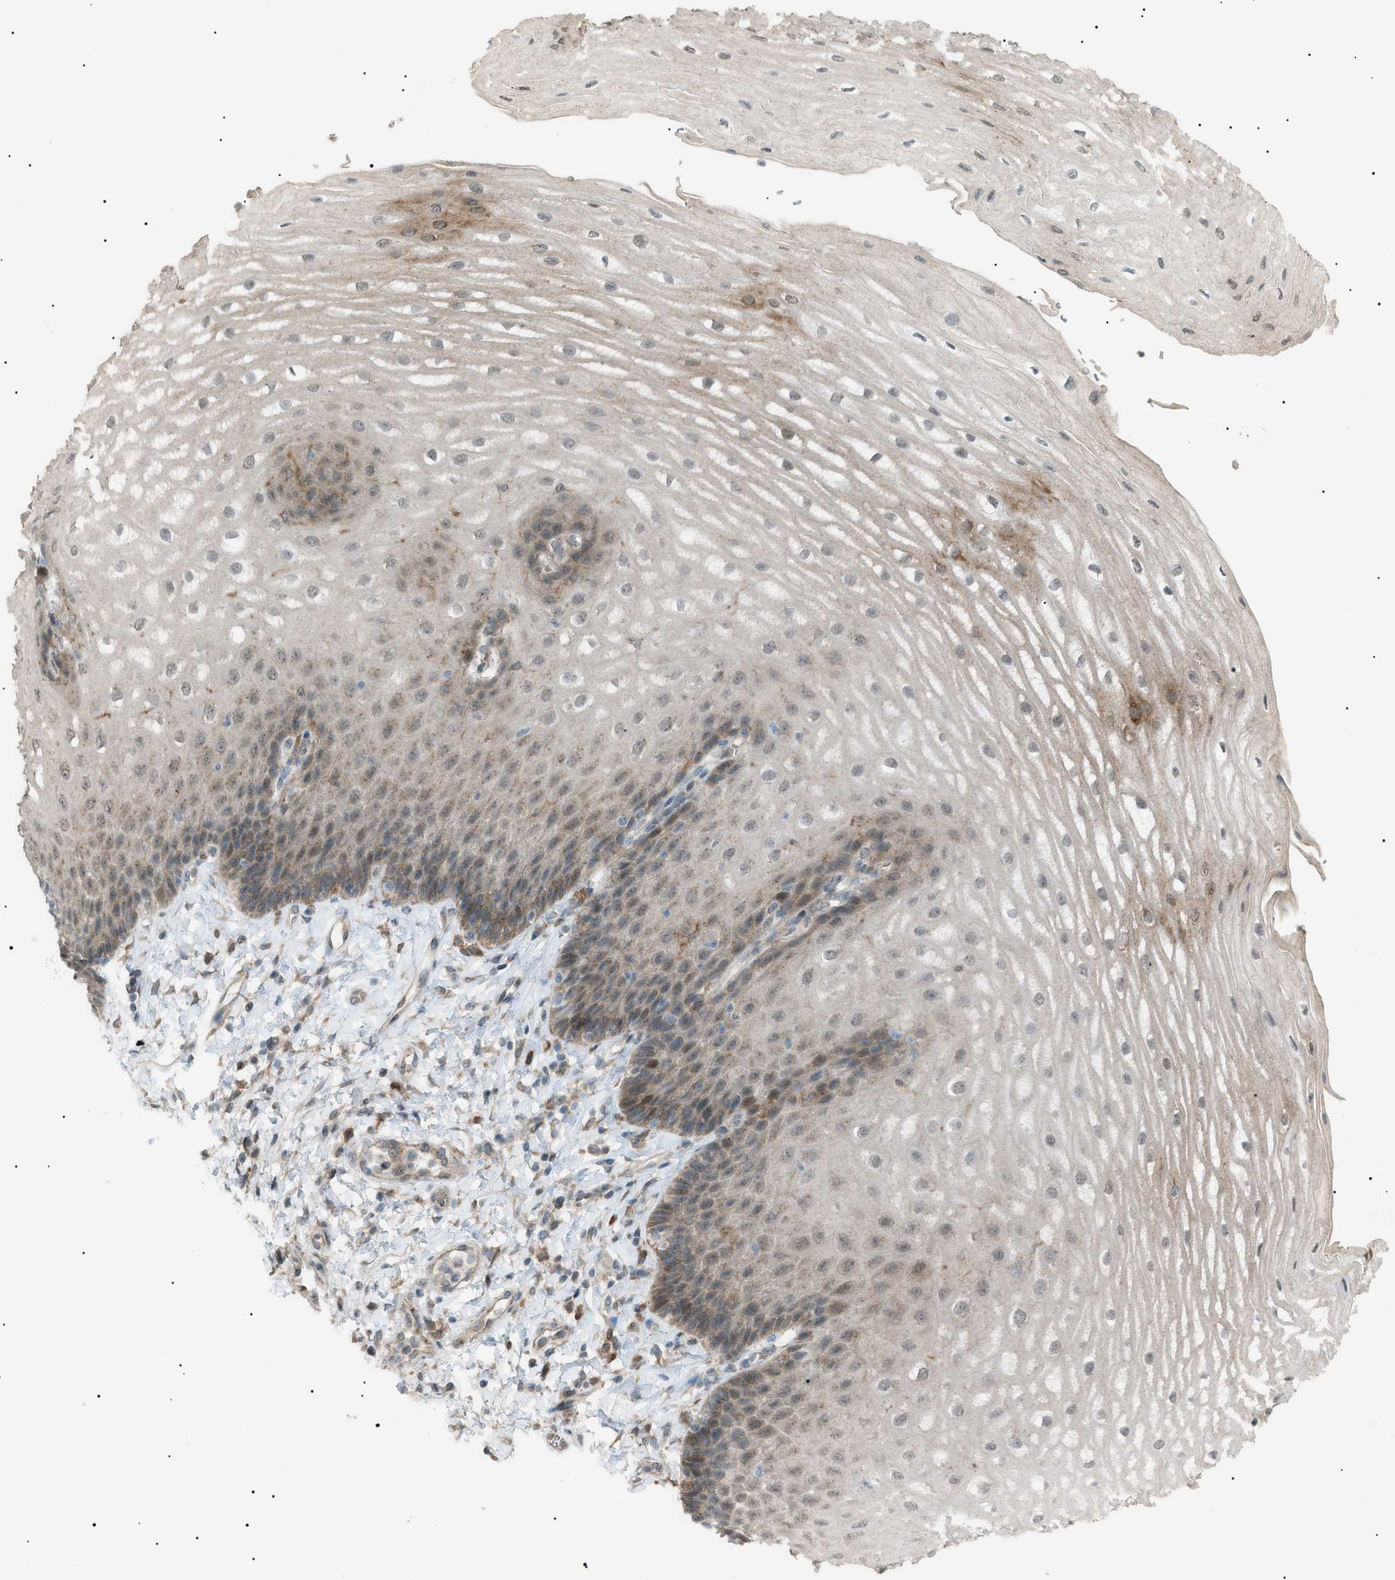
{"staining": {"intensity": "moderate", "quantity": "25%-75%", "location": "cytoplasmic/membranous"}, "tissue": "esophagus", "cell_type": "Squamous epithelial cells", "image_type": "normal", "snomed": [{"axis": "morphology", "description": "Normal tissue, NOS"}, {"axis": "topography", "description": "Esophagus"}], "caption": "Immunohistochemistry micrograph of benign esophagus stained for a protein (brown), which demonstrates medium levels of moderate cytoplasmic/membranous positivity in approximately 25%-75% of squamous epithelial cells.", "gene": "LPIN2", "patient": {"sex": "male", "age": 54}}